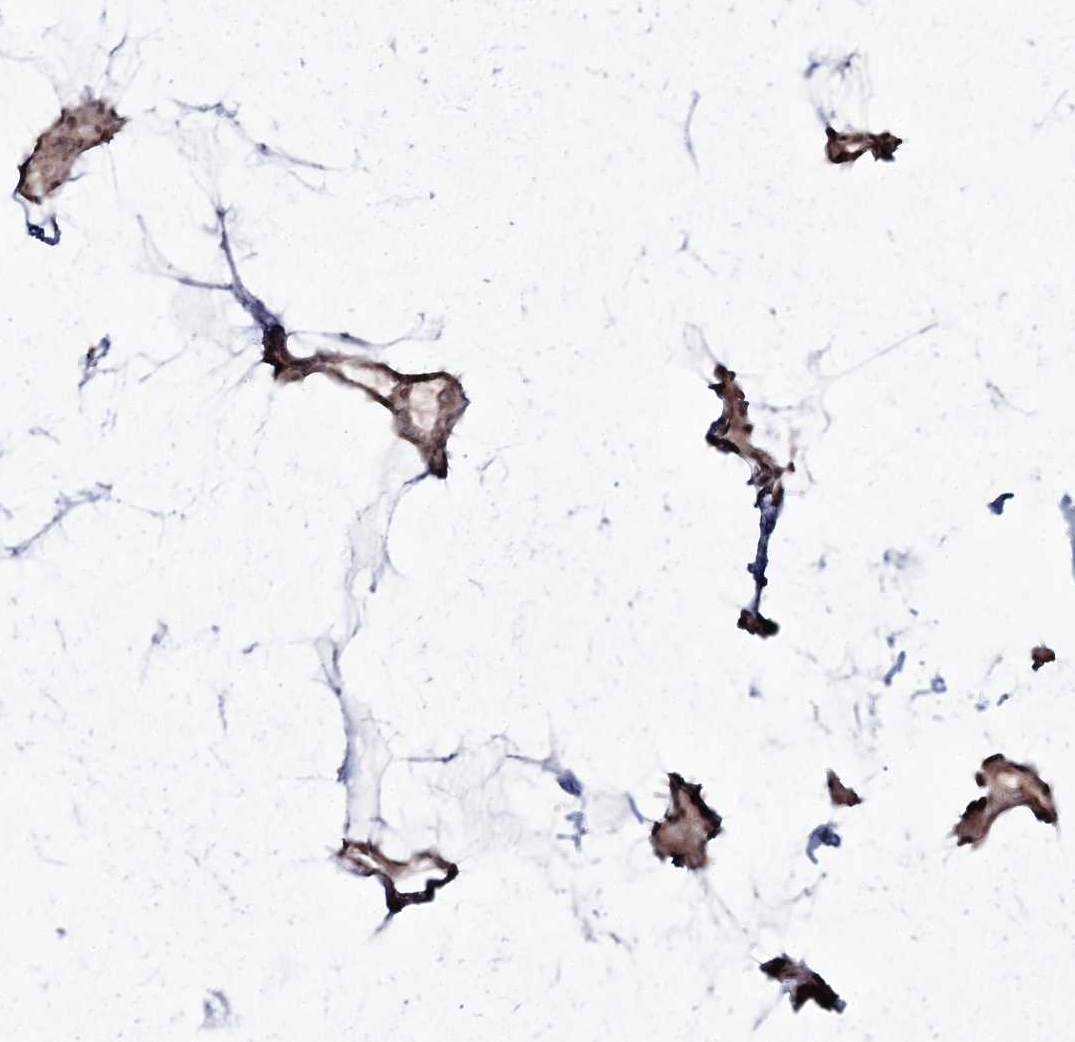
{"staining": {"intensity": "weak", "quantity": ">75%", "location": "cytoplasmic/membranous,nuclear"}, "tissue": "breast cancer", "cell_type": "Tumor cells", "image_type": "cancer", "snomed": [{"axis": "morphology", "description": "Duct carcinoma"}, {"axis": "topography", "description": "Breast"}], "caption": "A brown stain shows weak cytoplasmic/membranous and nuclear staining of a protein in breast infiltrating ductal carcinoma tumor cells.", "gene": "TRNT1", "patient": {"sex": "female", "age": 93}}